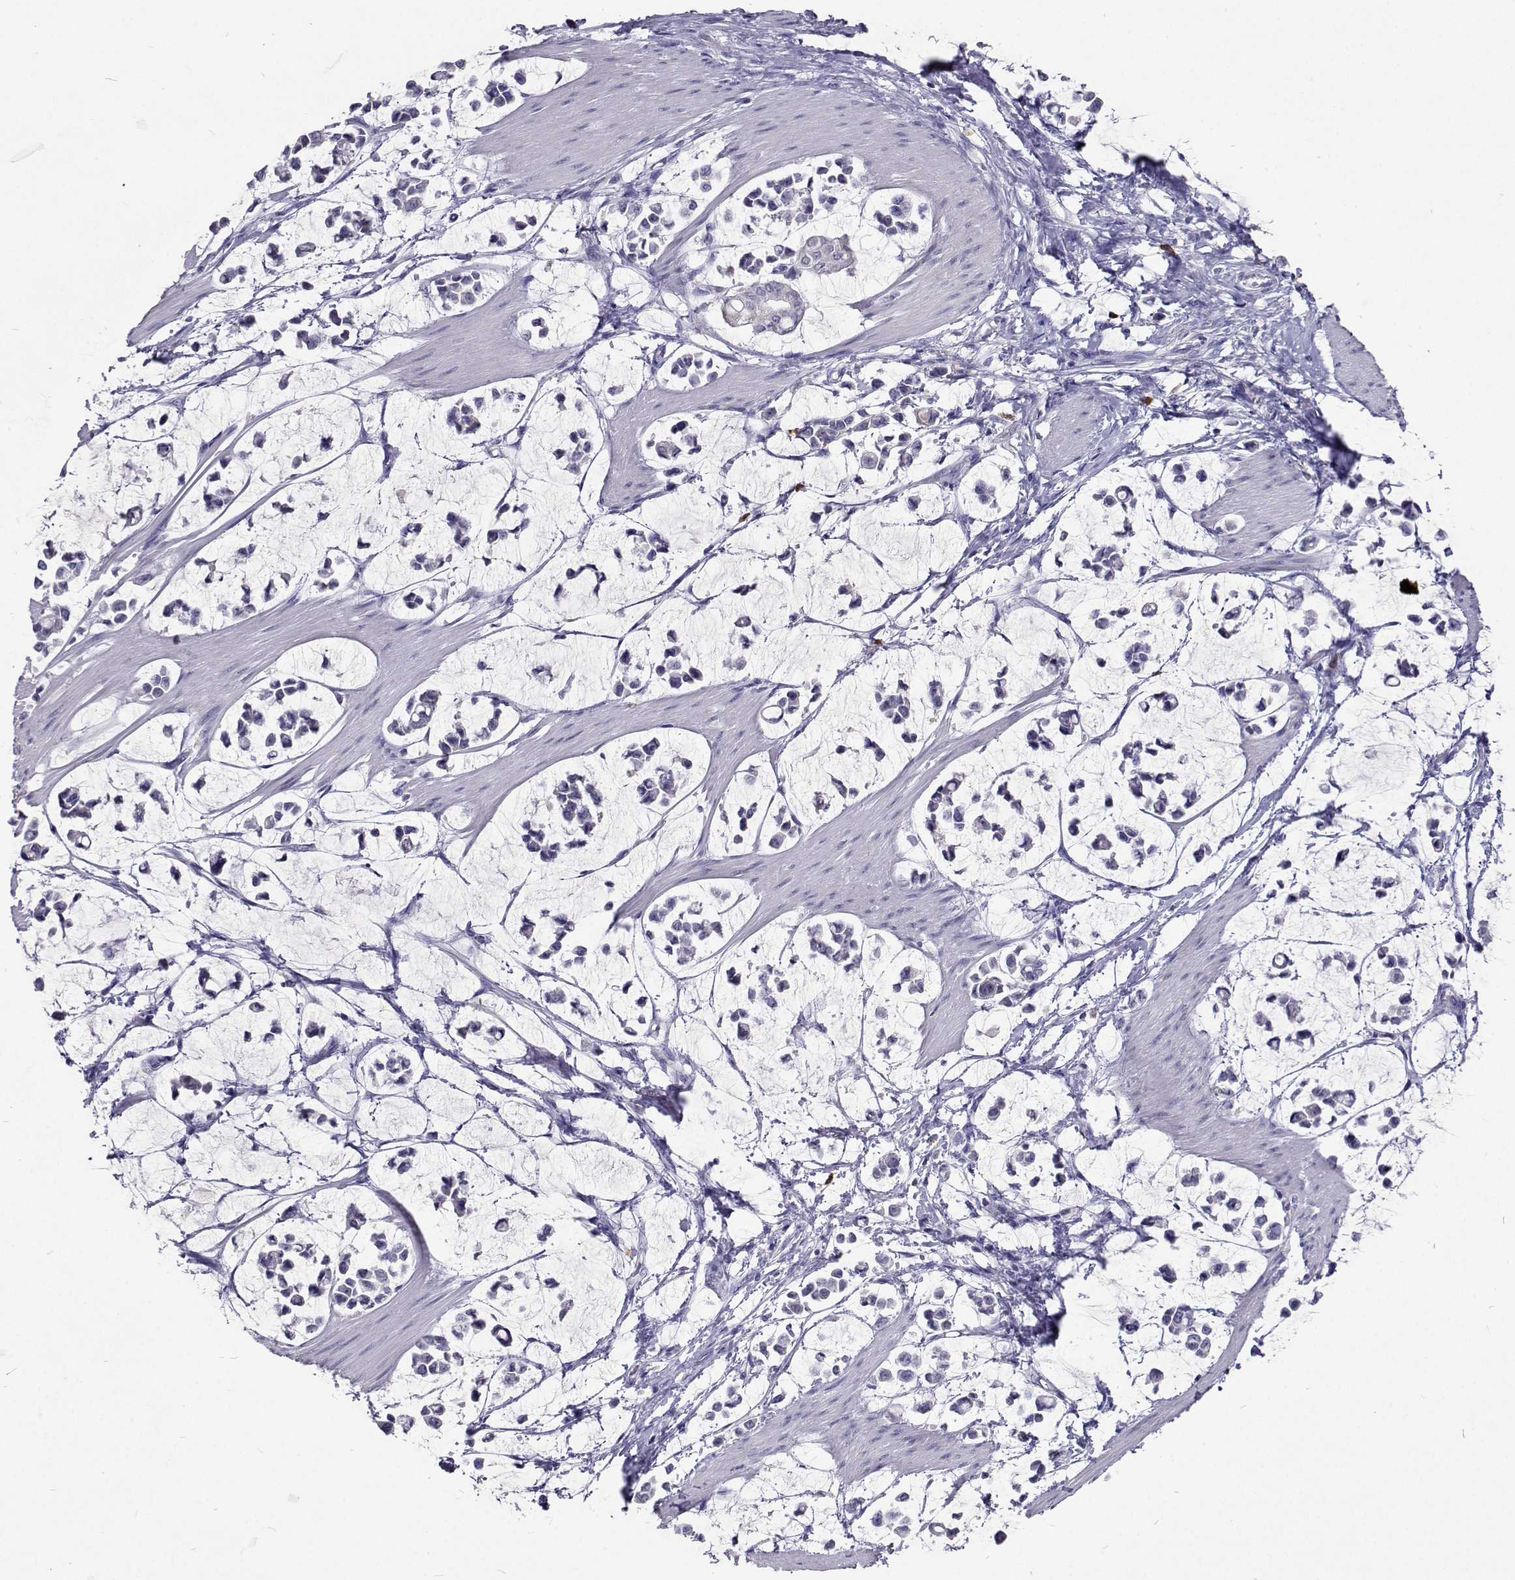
{"staining": {"intensity": "negative", "quantity": "none", "location": "none"}, "tissue": "stomach cancer", "cell_type": "Tumor cells", "image_type": "cancer", "snomed": [{"axis": "morphology", "description": "Adenocarcinoma, NOS"}, {"axis": "topography", "description": "Stomach"}], "caption": "Immunohistochemical staining of human stomach cancer exhibits no significant staining in tumor cells.", "gene": "CFAP44", "patient": {"sex": "male", "age": 82}}